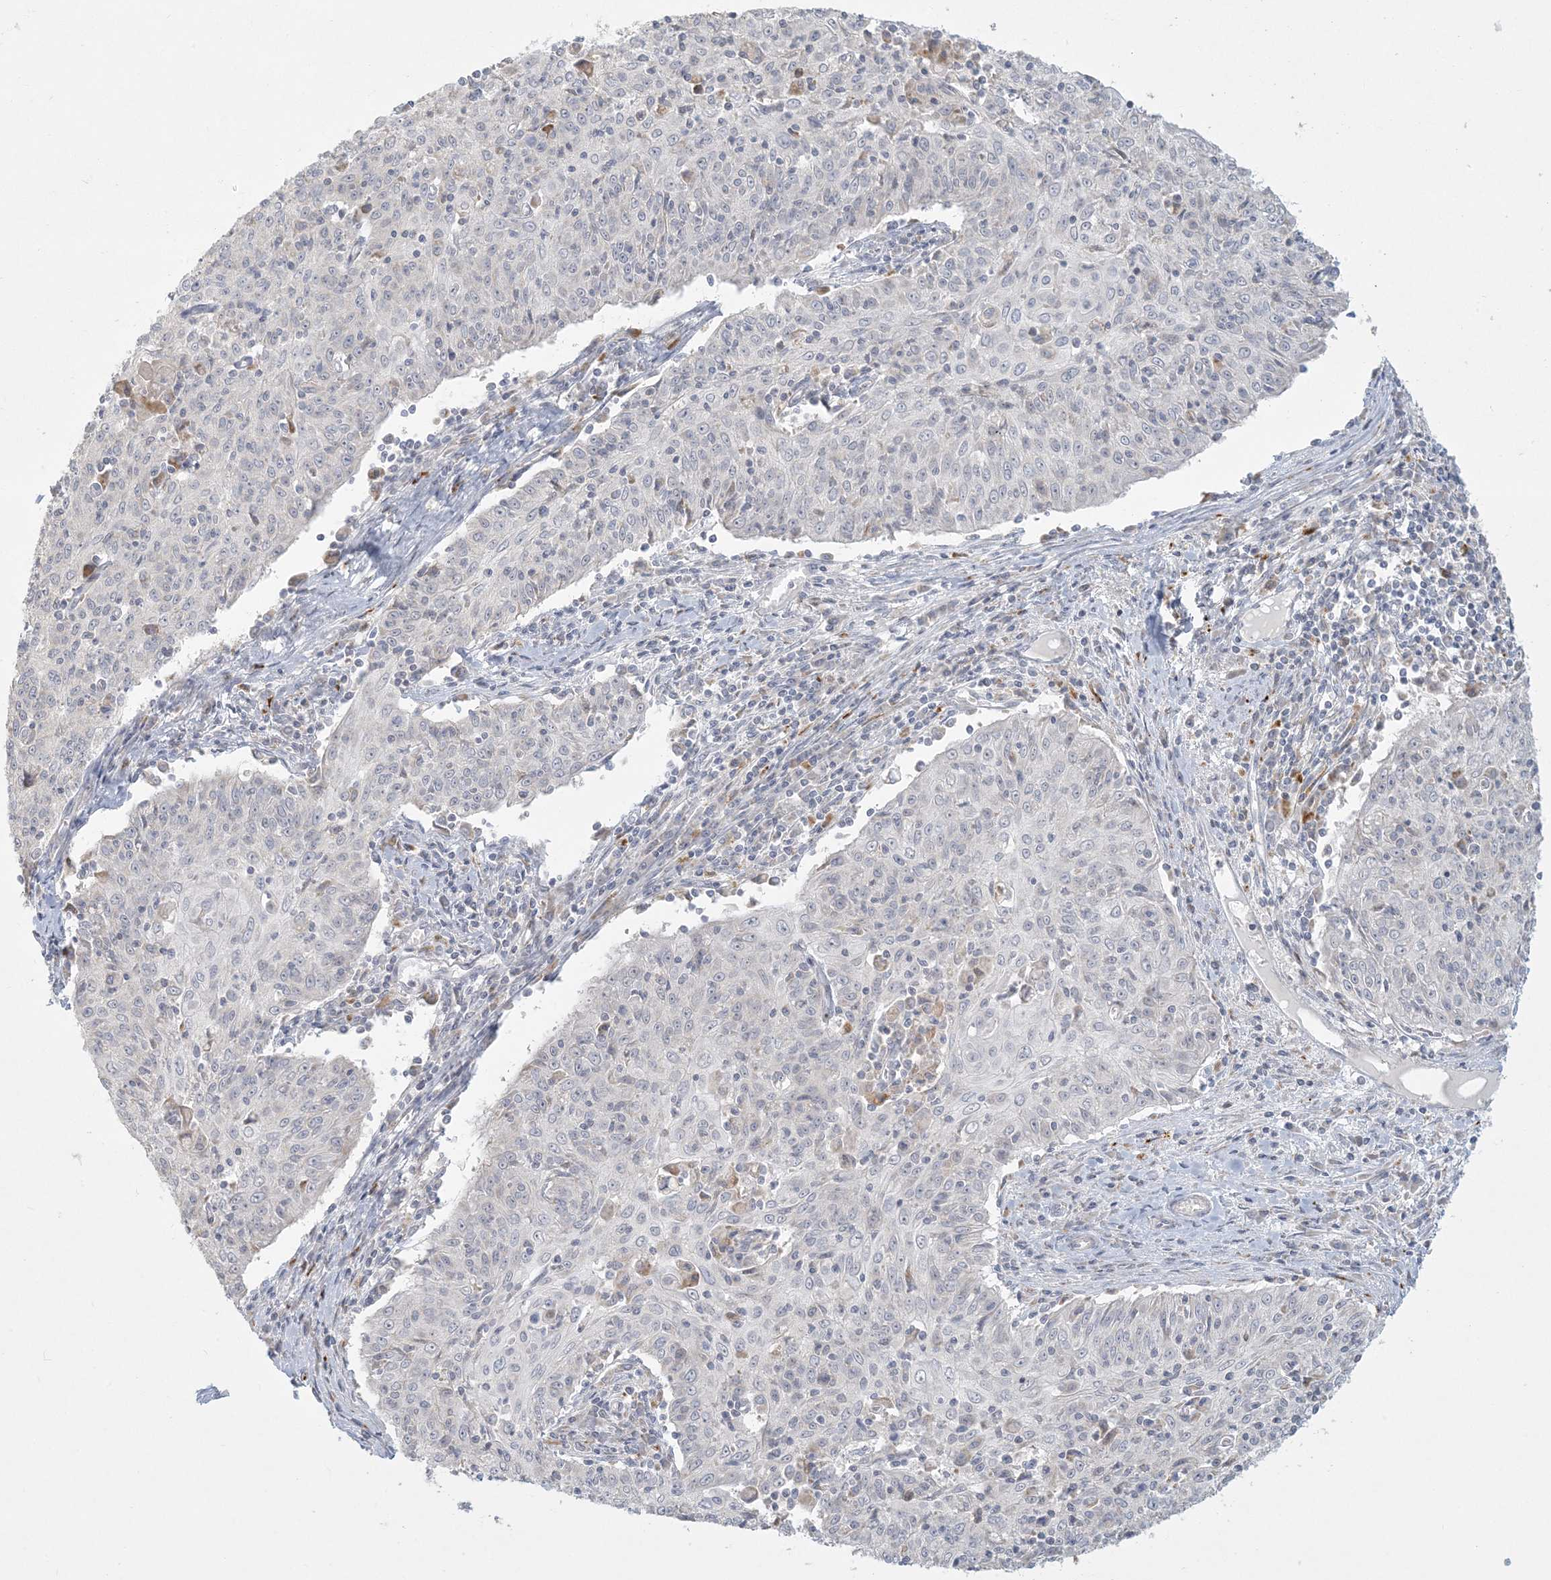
{"staining": {"intensity": "negative", "quantity": "none", "location": "none"}, "tissue": "cervical cancer", "cell_type": "Tumor cells", "image_type": "cancer", "snomed": [{"axis": "morphology", "description": "Squamous cell carcinoma, NOS"}, {"axis": "topography", "description": "Cervix"}], "caption": "Immunohistochemical staining of human cervical cancer (squamous cell carcinoma) demonstrates no significant positivity in tumor cells. The staining was performed using DAB (3,3'-diaminobenzidine) to visualize the protein expression in brown, while the nuclei were stained in blue with hematoxylin (Magnification: 20x).", "gene": "MCAT", "patient": {"sex": "female", "age": 48}}